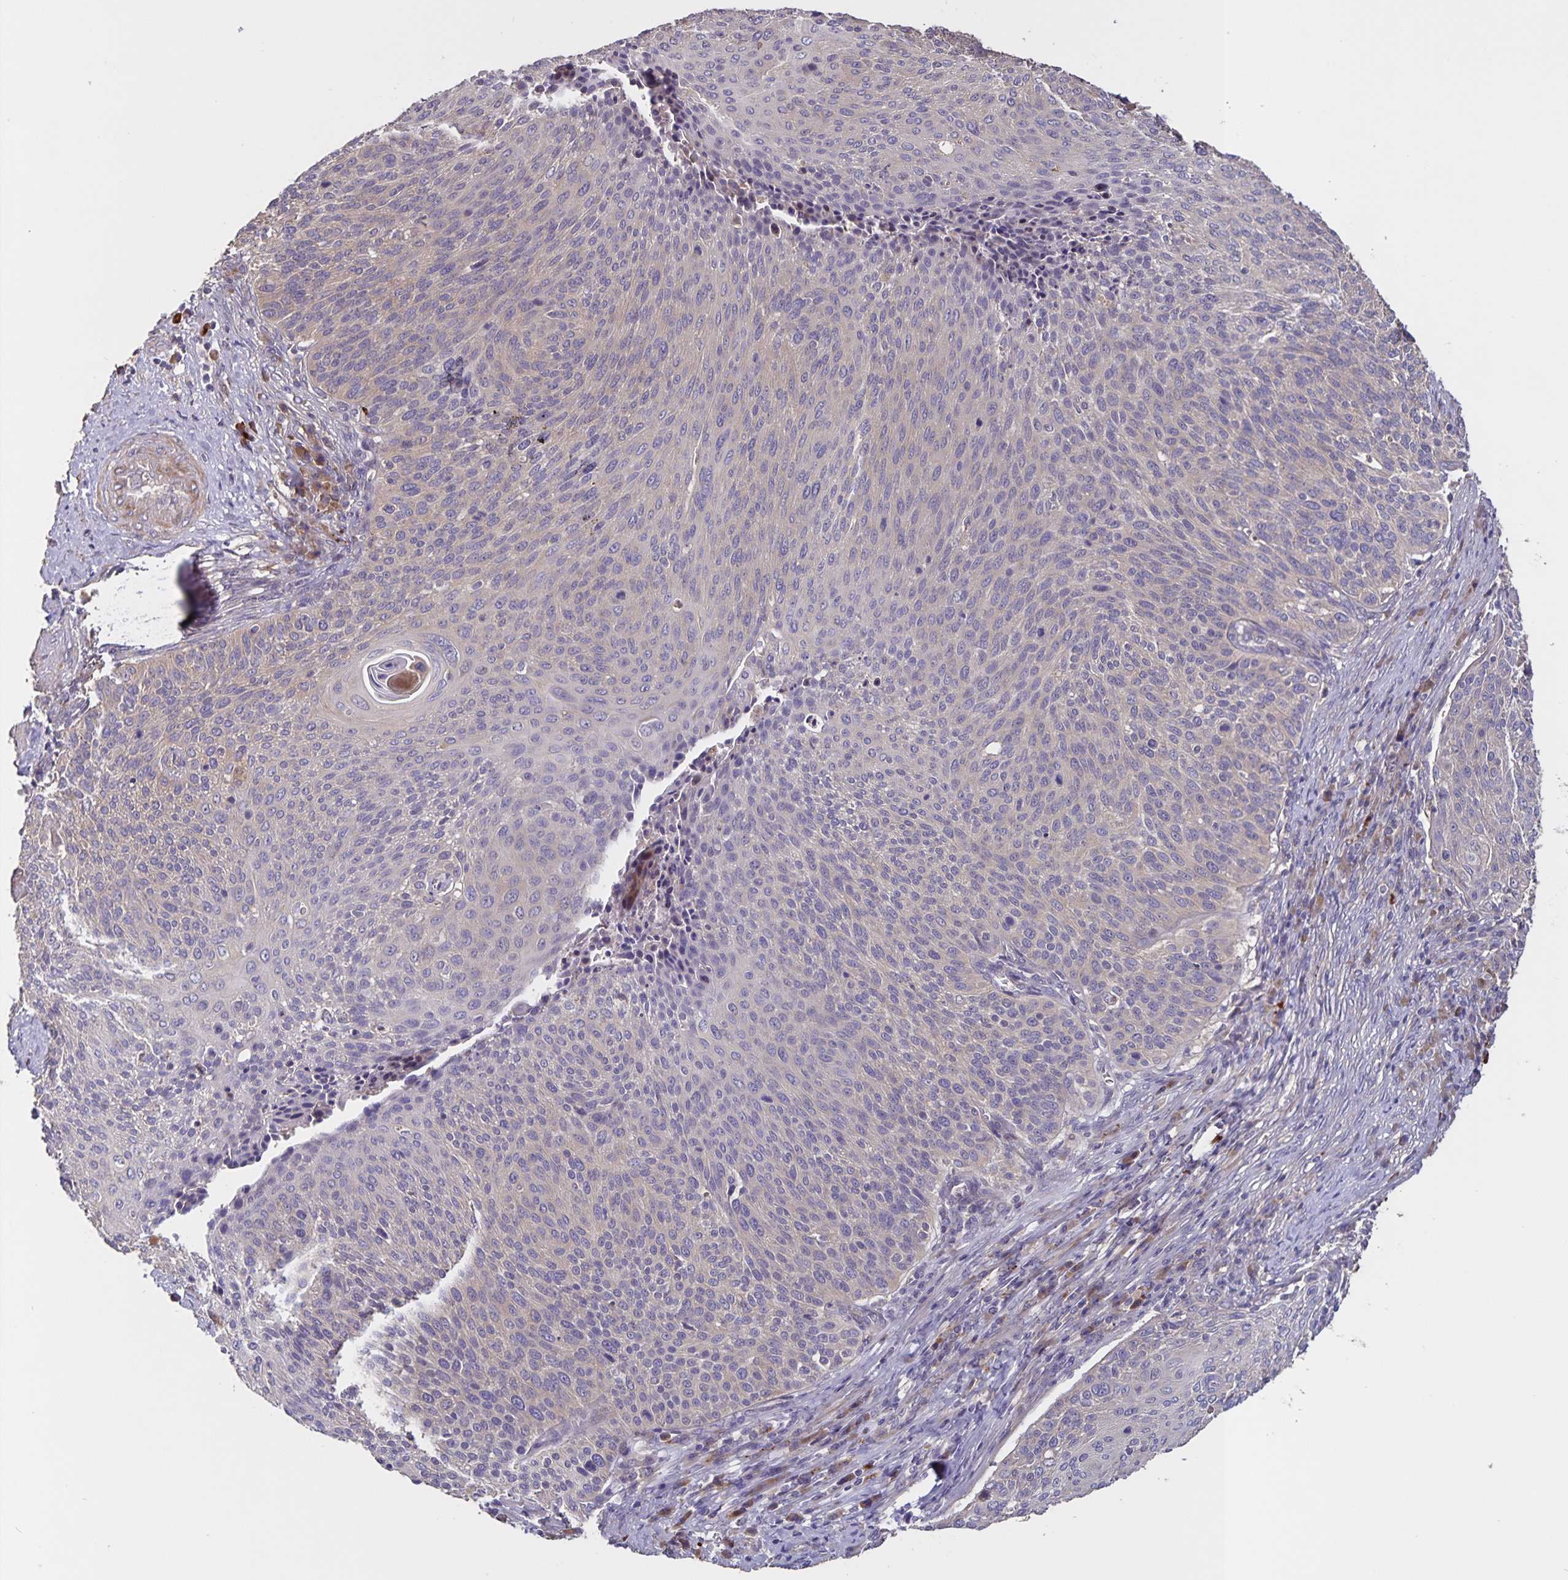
{"staining": {"intensity": "negative", "quantity": "none", "location": "none"}, "tissue": "cervical cancer", "cell_type": "Tumor cells", "image_type": "cancer", "snomed": [{"axis": "morphology", "description": "Squamous cell carcinoma, NOS"}, {"axis": "topography", "description": "Cervix"}], "caption": "Squamous cell carcinoma (cervical) stained for a protein using immunohistochemistry demonstrates no expression tumor cells.", "gene": "FBXL16", "patient": {"sex": "female", "age": 31}}